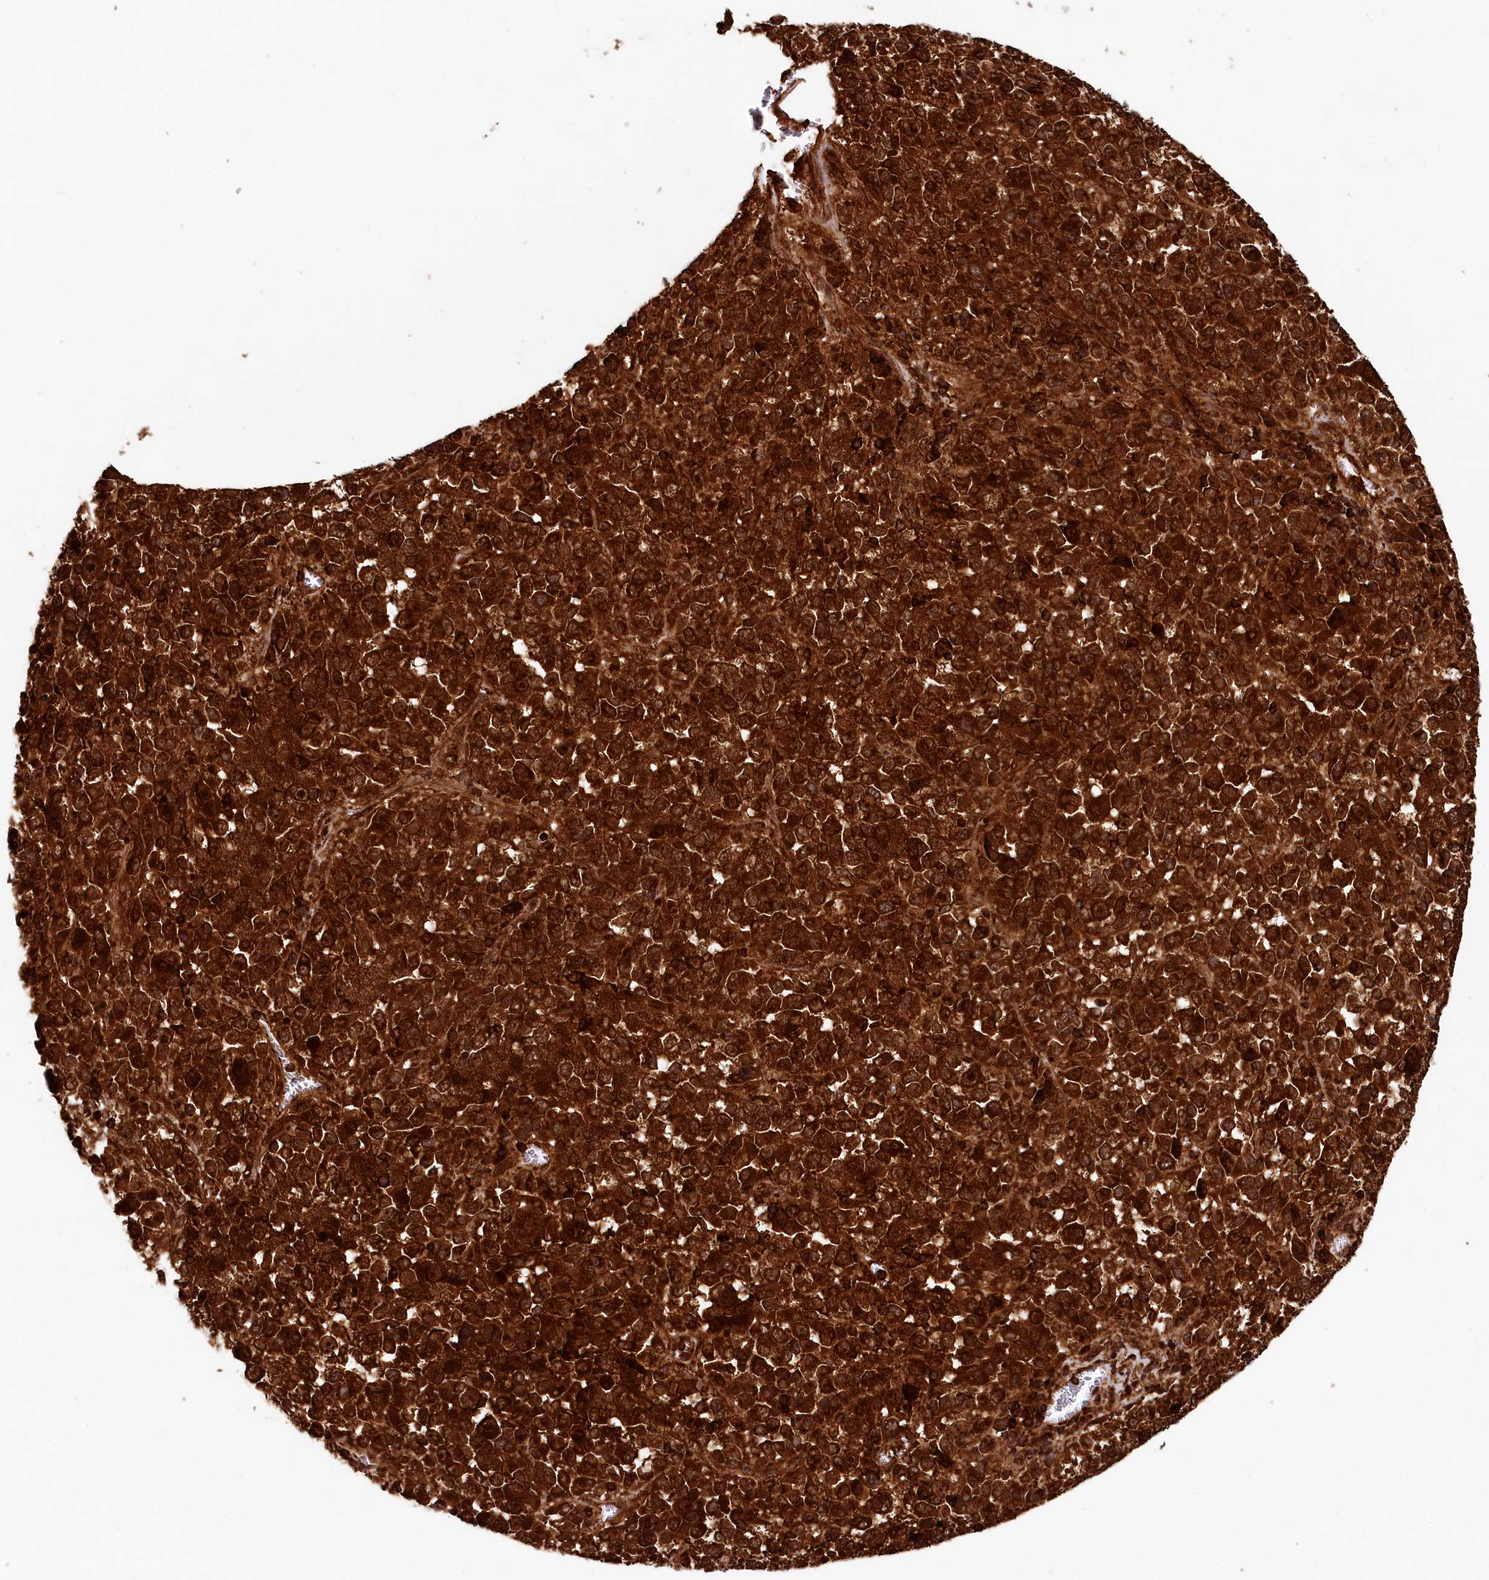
{"staining": {"intensity": "strong", "quantity": ">75%", "location": "cytoplasmic/membranous,nuclear"}, "tissue": "melanoma", "cell_type": "Tumor cells", "image_type": "cancer", "snomed": [{"axis": "morphology", "description": "Malignant melanoma, Metastatic site"}, {"axis": "topography", "description": "Lung"}], "caption": "IHC (DAB (3,3'-diaminobenzidine)) staining of malignant melanoma (metastatic site) demonstrates strong cytoplasmic/membranous and nuclear protein positivity in approximately >75% of tumor cells. (brown staining indicates protein expression, while blue staining denotes nuclei).", "gene": "STUB1", "patient": {"sex": "male", "age": 64}}